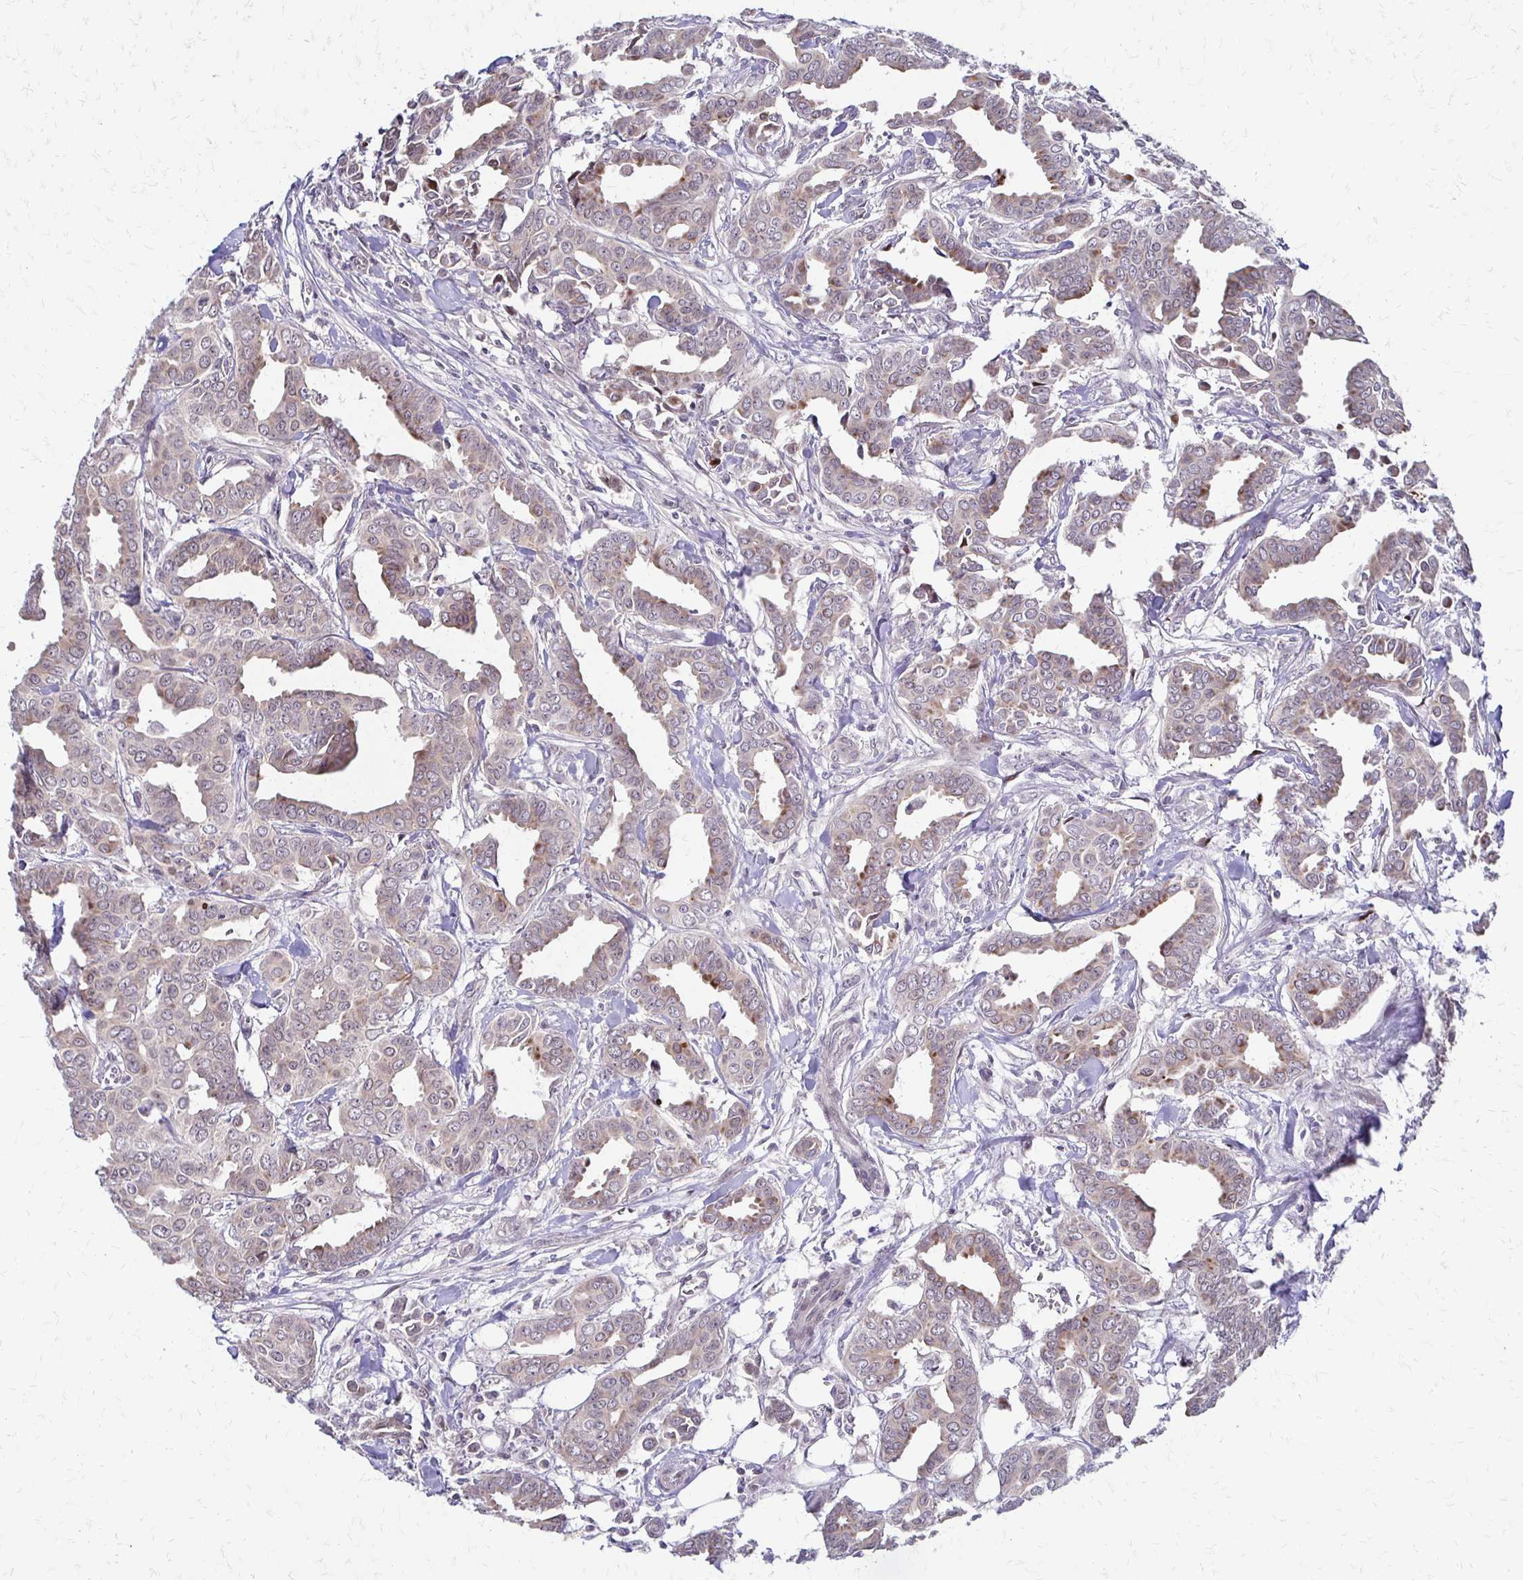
{"staining": {"intensity": "moderate", "quantity": ">75%", "location": "cytoplasmic/membranous,nuclear"}, "tissue": "breast cancer", "cell_type": "Tumor cells", "image_type": "cancer", "snomed": [{"axis": "morphology", "description": "Duct carcinoma"}, {"axis": "topography", "description": "Breast"}], "caption": "High-power microscopy captured an immunohistochemistry photomicrograph of breast cancer (infiltrating ductal carcinoma), revealing moderate cytoplasmic/membranous and nuclear expression in approximately >75% of tumor cells.", "gene": "TRIR", "patient": {"sex": "female", "age": 45}}